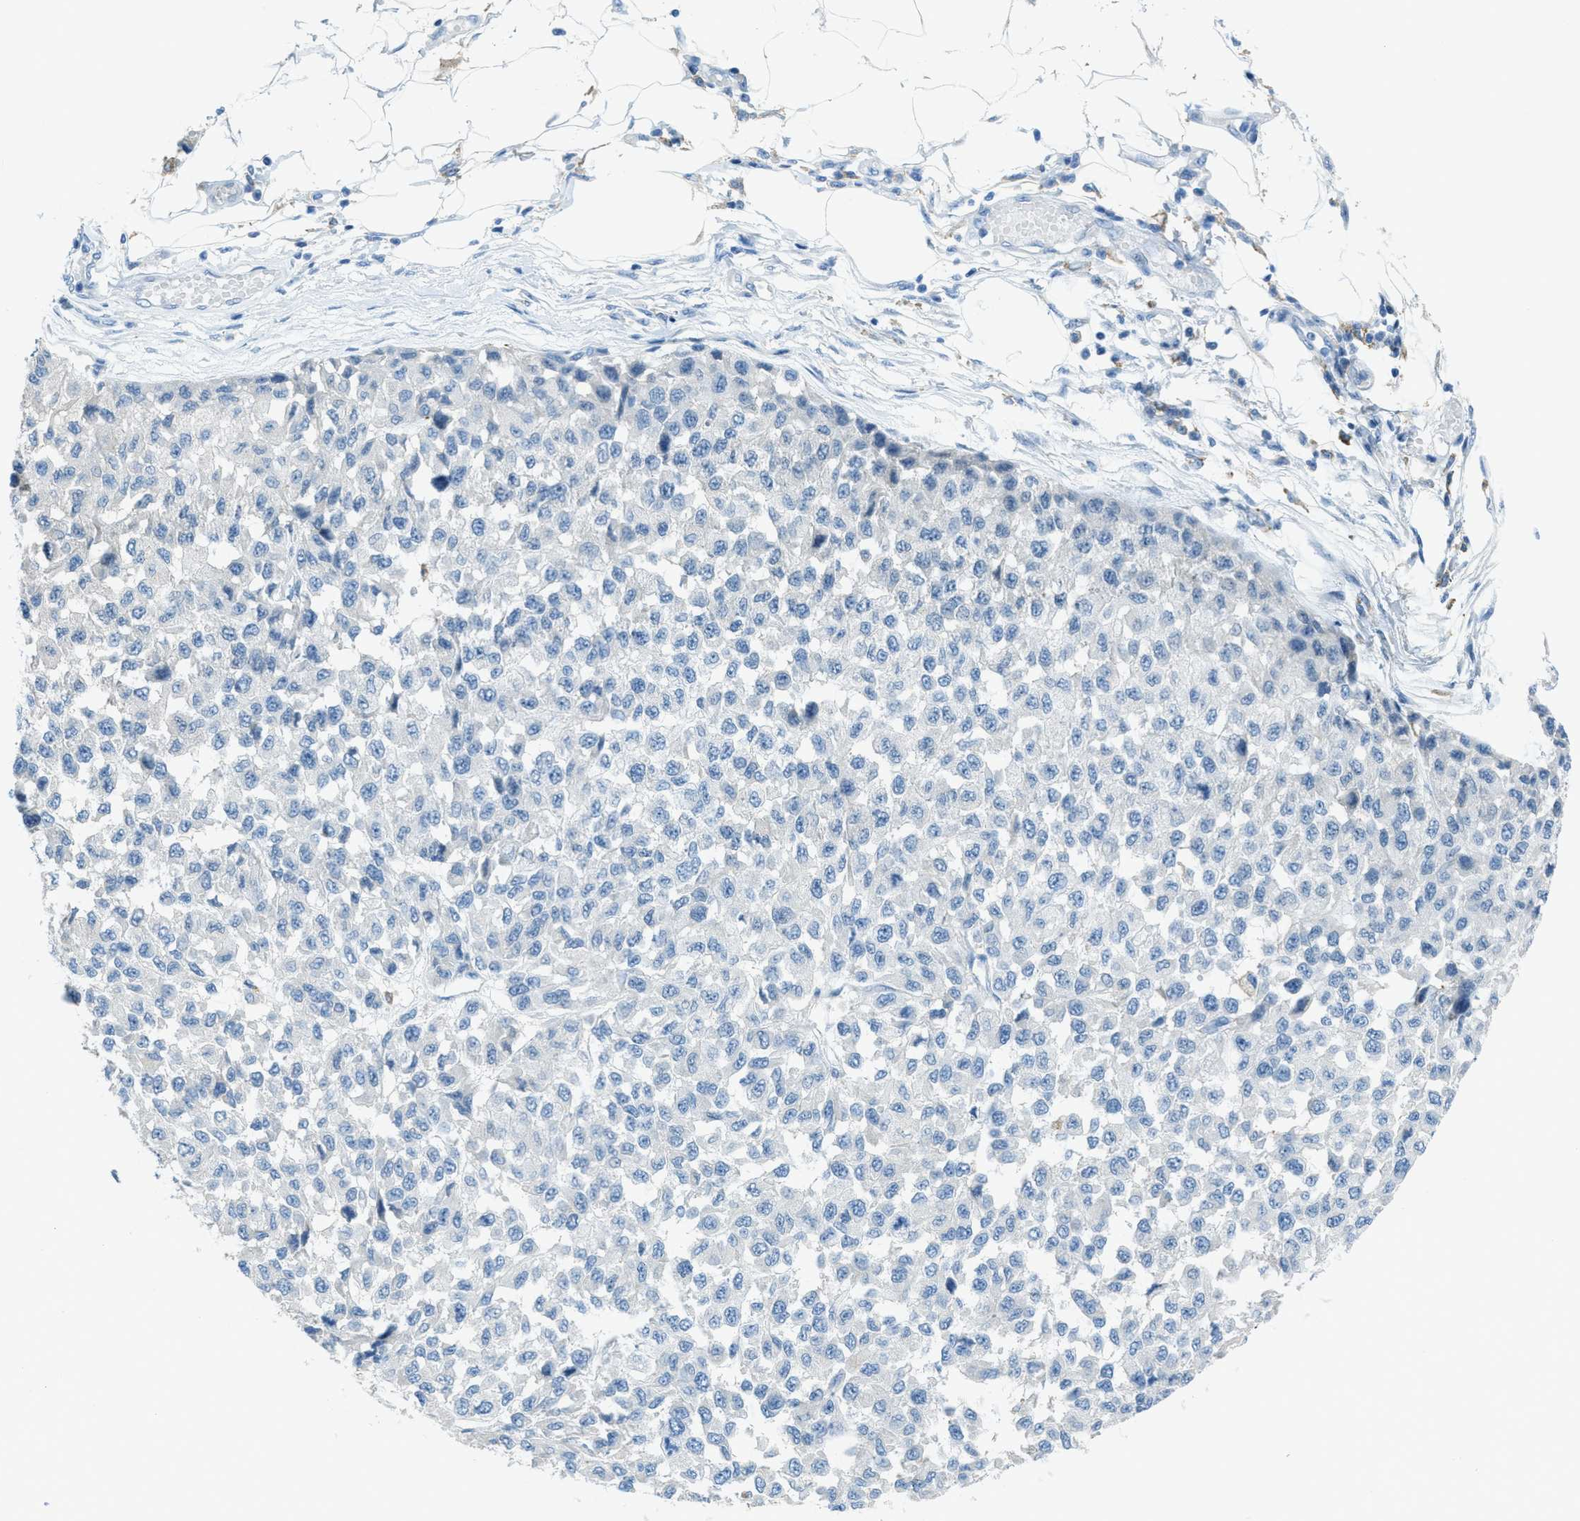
{"staining": {"intensity": "negative", "quantity": "none", "location": "none"}, "tissue": "melanoma", "cell_type": "Tumor cells", "image_type": "cancer", "snomed": [{"axis": "morphology", "description": "Normal tissue, NOS"}, {"axis": "morphology", "description": "Malignant melanoma, NOS"}, {"axis": "topography", "description": "Skin"}], "caption": "DAB (3,3'-diaminobenzidine) immunohistochemical staining of human melanoma exhibits no significant expression in tumor cells.", "gene": "KLHL8", "patient": {"sex": "male", "age": 62}}